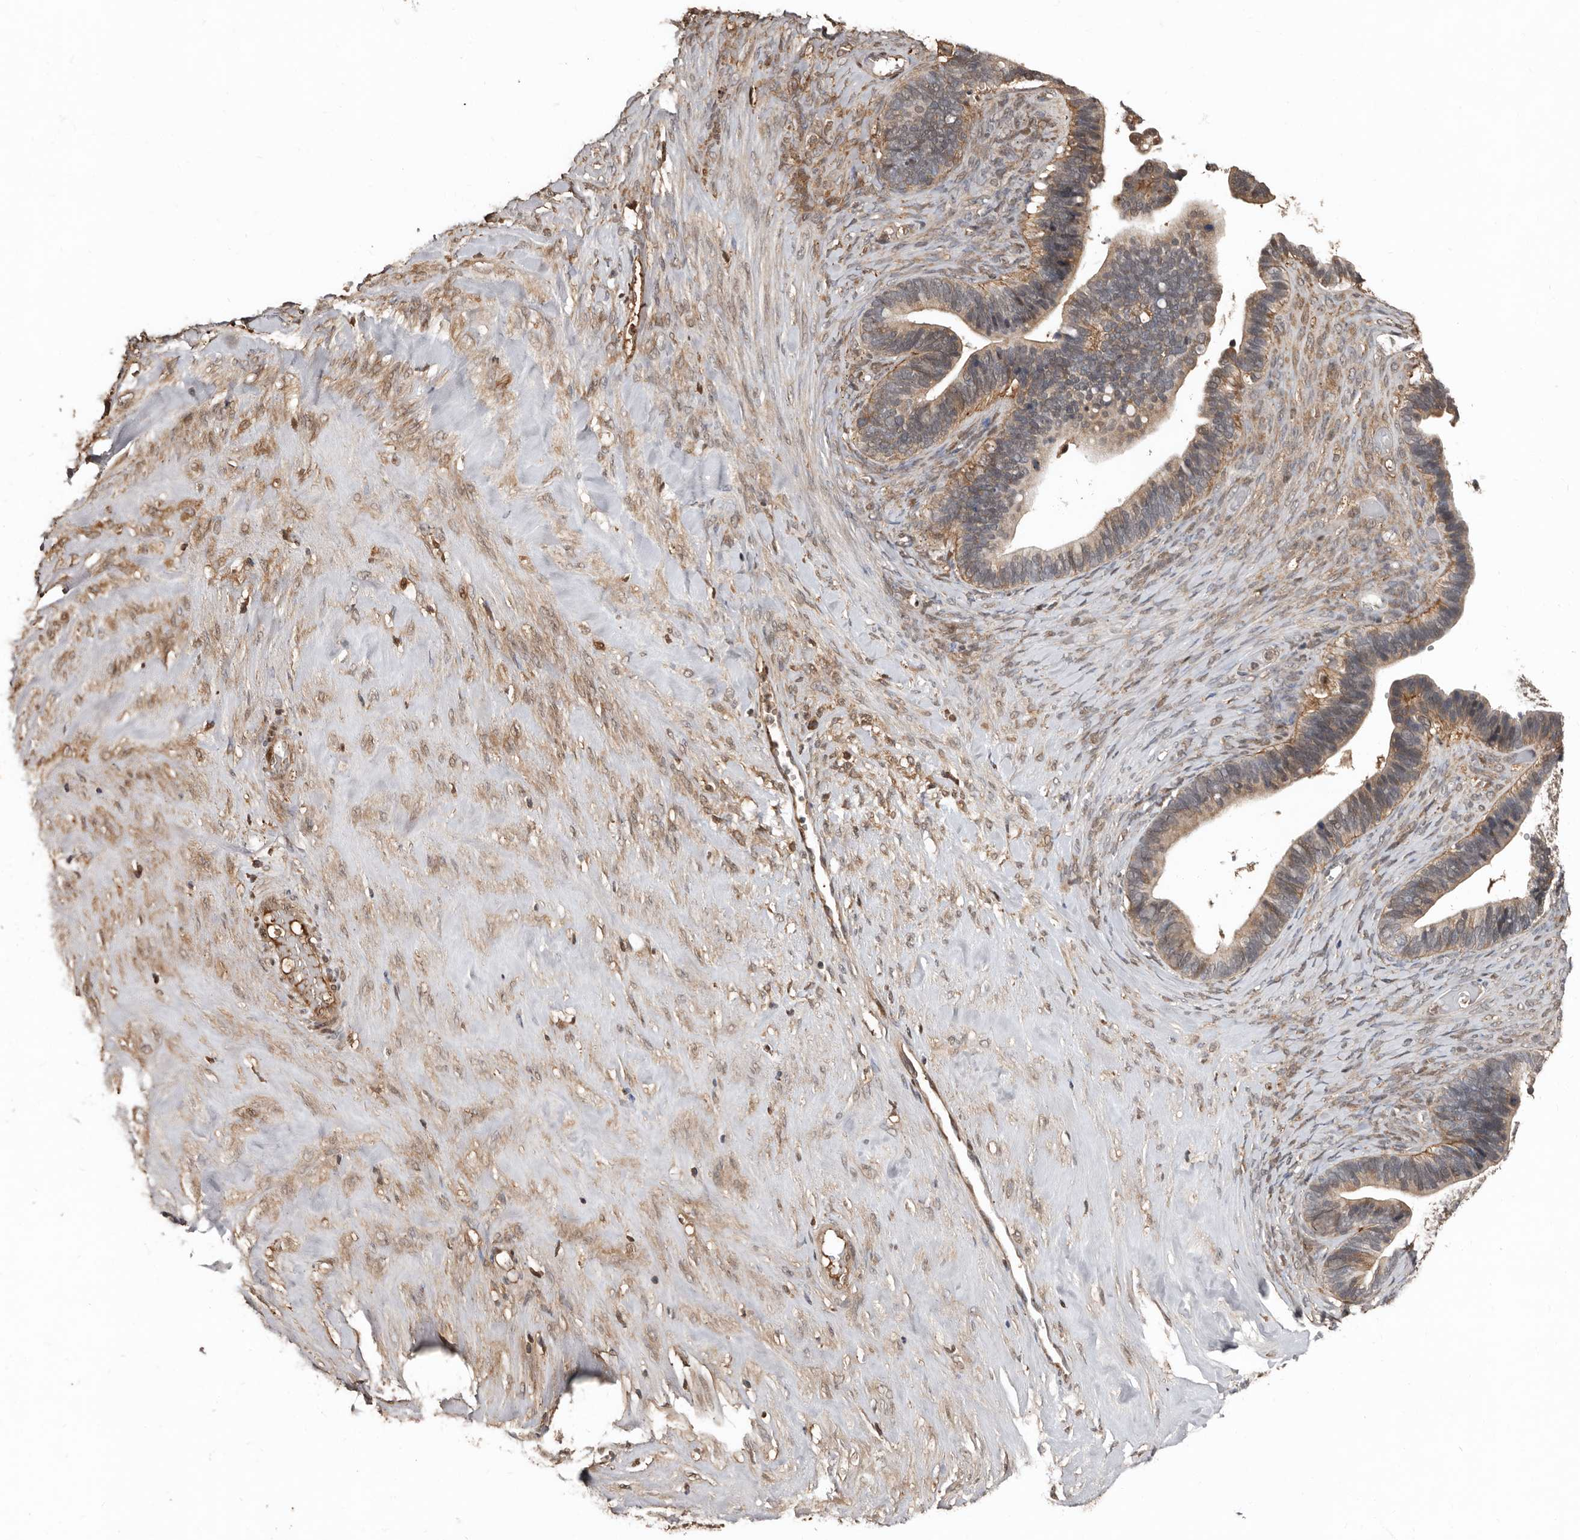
{"staining": {"intensity": "weak", "quantity": ">75%", "location": "cytoplasmic/membranous"}, "tissue": "ovarian cancer", "cell_type": "Tumor cells", "image_type": "cancer", "snomed": [{"axis": "morphology", "description": "Cystadenocarcinoma, serous, NOS"}, {"axis": "topography", "description": "Ovary"}], "caption": "Ovarian cancer was stained to show a protein in brown. There is low levels of weak cytoplasmic/membranous staining in approximately >75% of tumor cells. (DAB (3,3'-diaminobenzidine) = brown stain, brightfield microscopy at high magnification).", "gene": "LRGUK", "patient": {"sex": "female", "age": 56}}